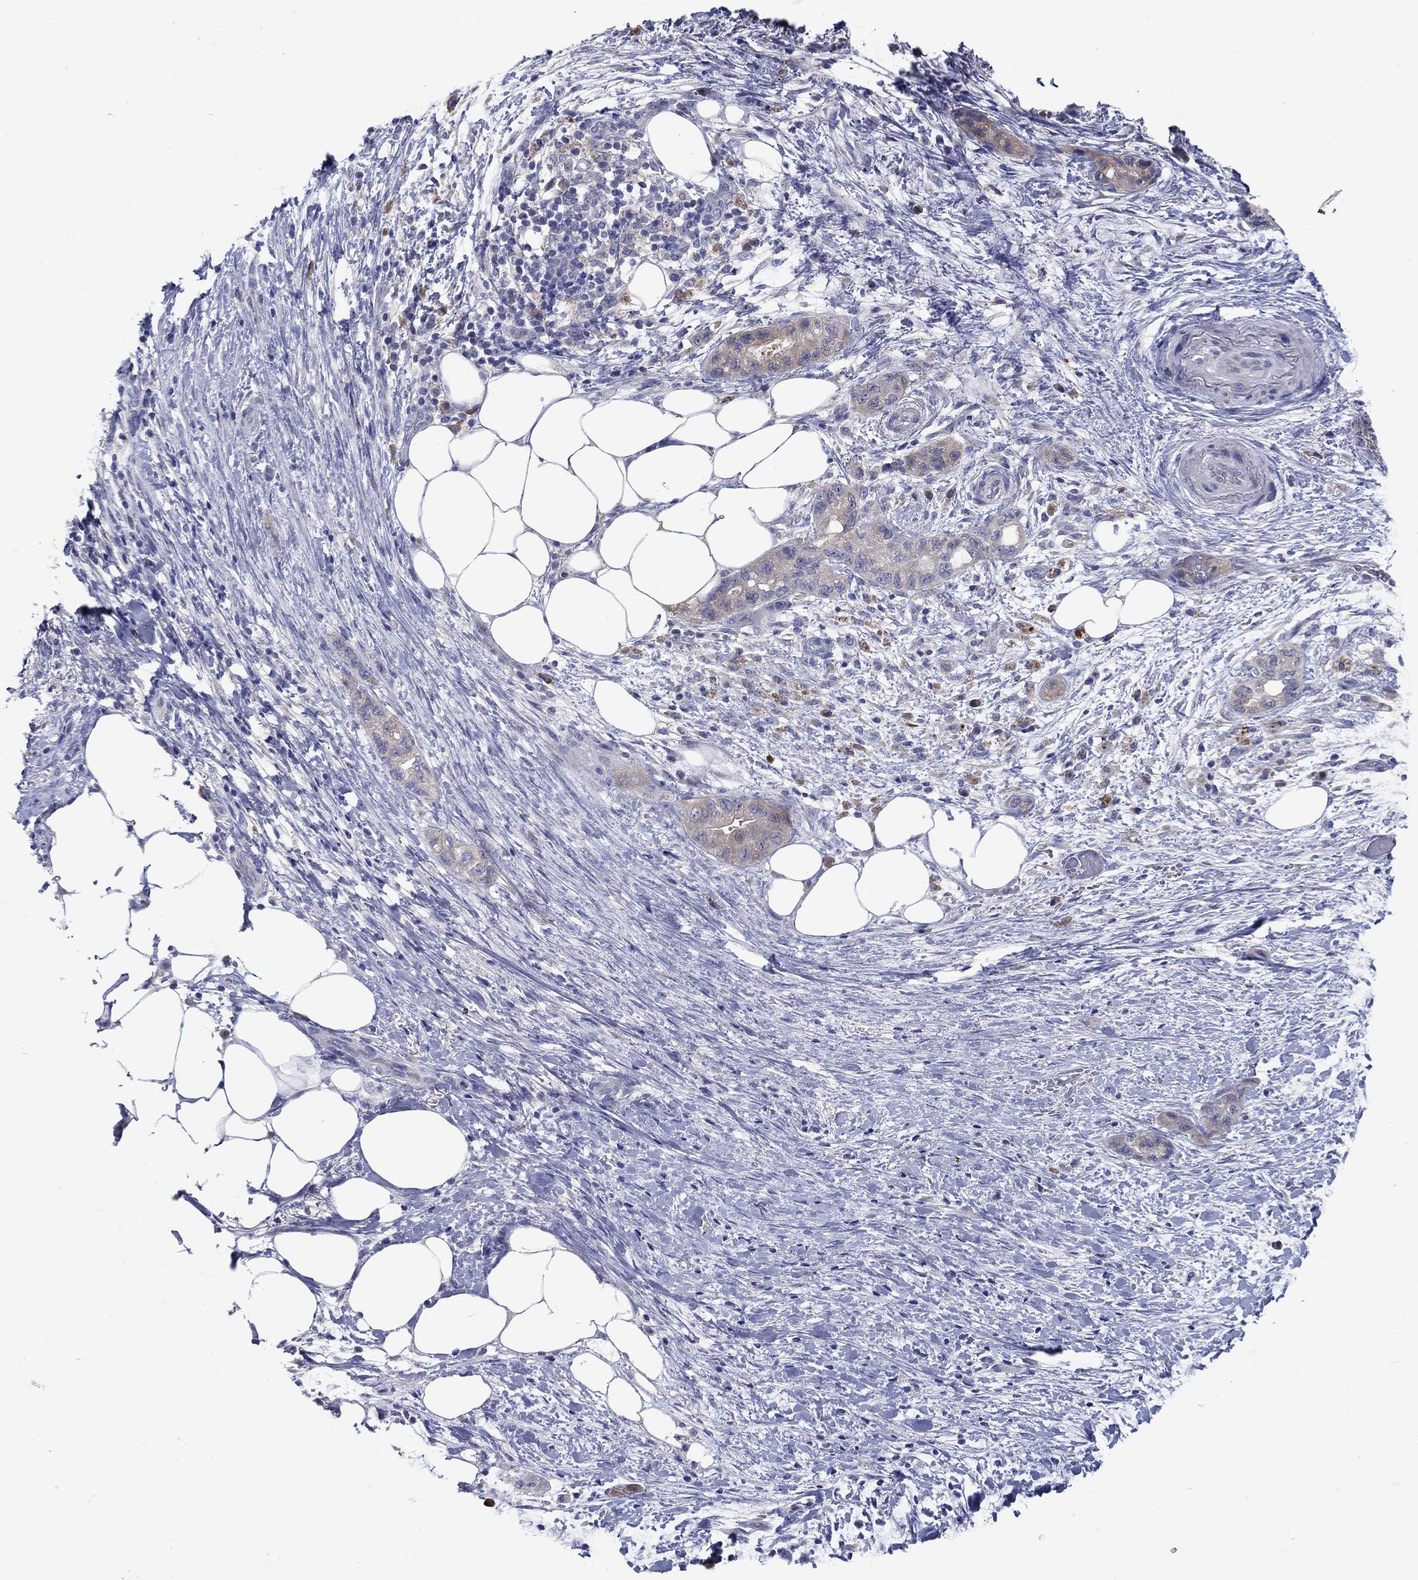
{"staining": {"intensity": "strong", "quantity": "25%-75%", "location": "cytoplasmic/membranous"}, "tissue": "pancreatic cancer", "cell_type": "Tumor cells", "image_type": "cancer", "snomed": [{"axis": "morphology", "description": "Adenocarcinoma, NOS"}, {"axis": "topography", "description": "Pancreas"}], "caption": "Approximately 25%-75% of tumor cells in pancreatic cancer show strong cytoplasmic/membranous protein staining as visualized by brown immunohistochemical staining.", "gene": "SULT2B1", "patient": {"sex": "female", "age": 72}}